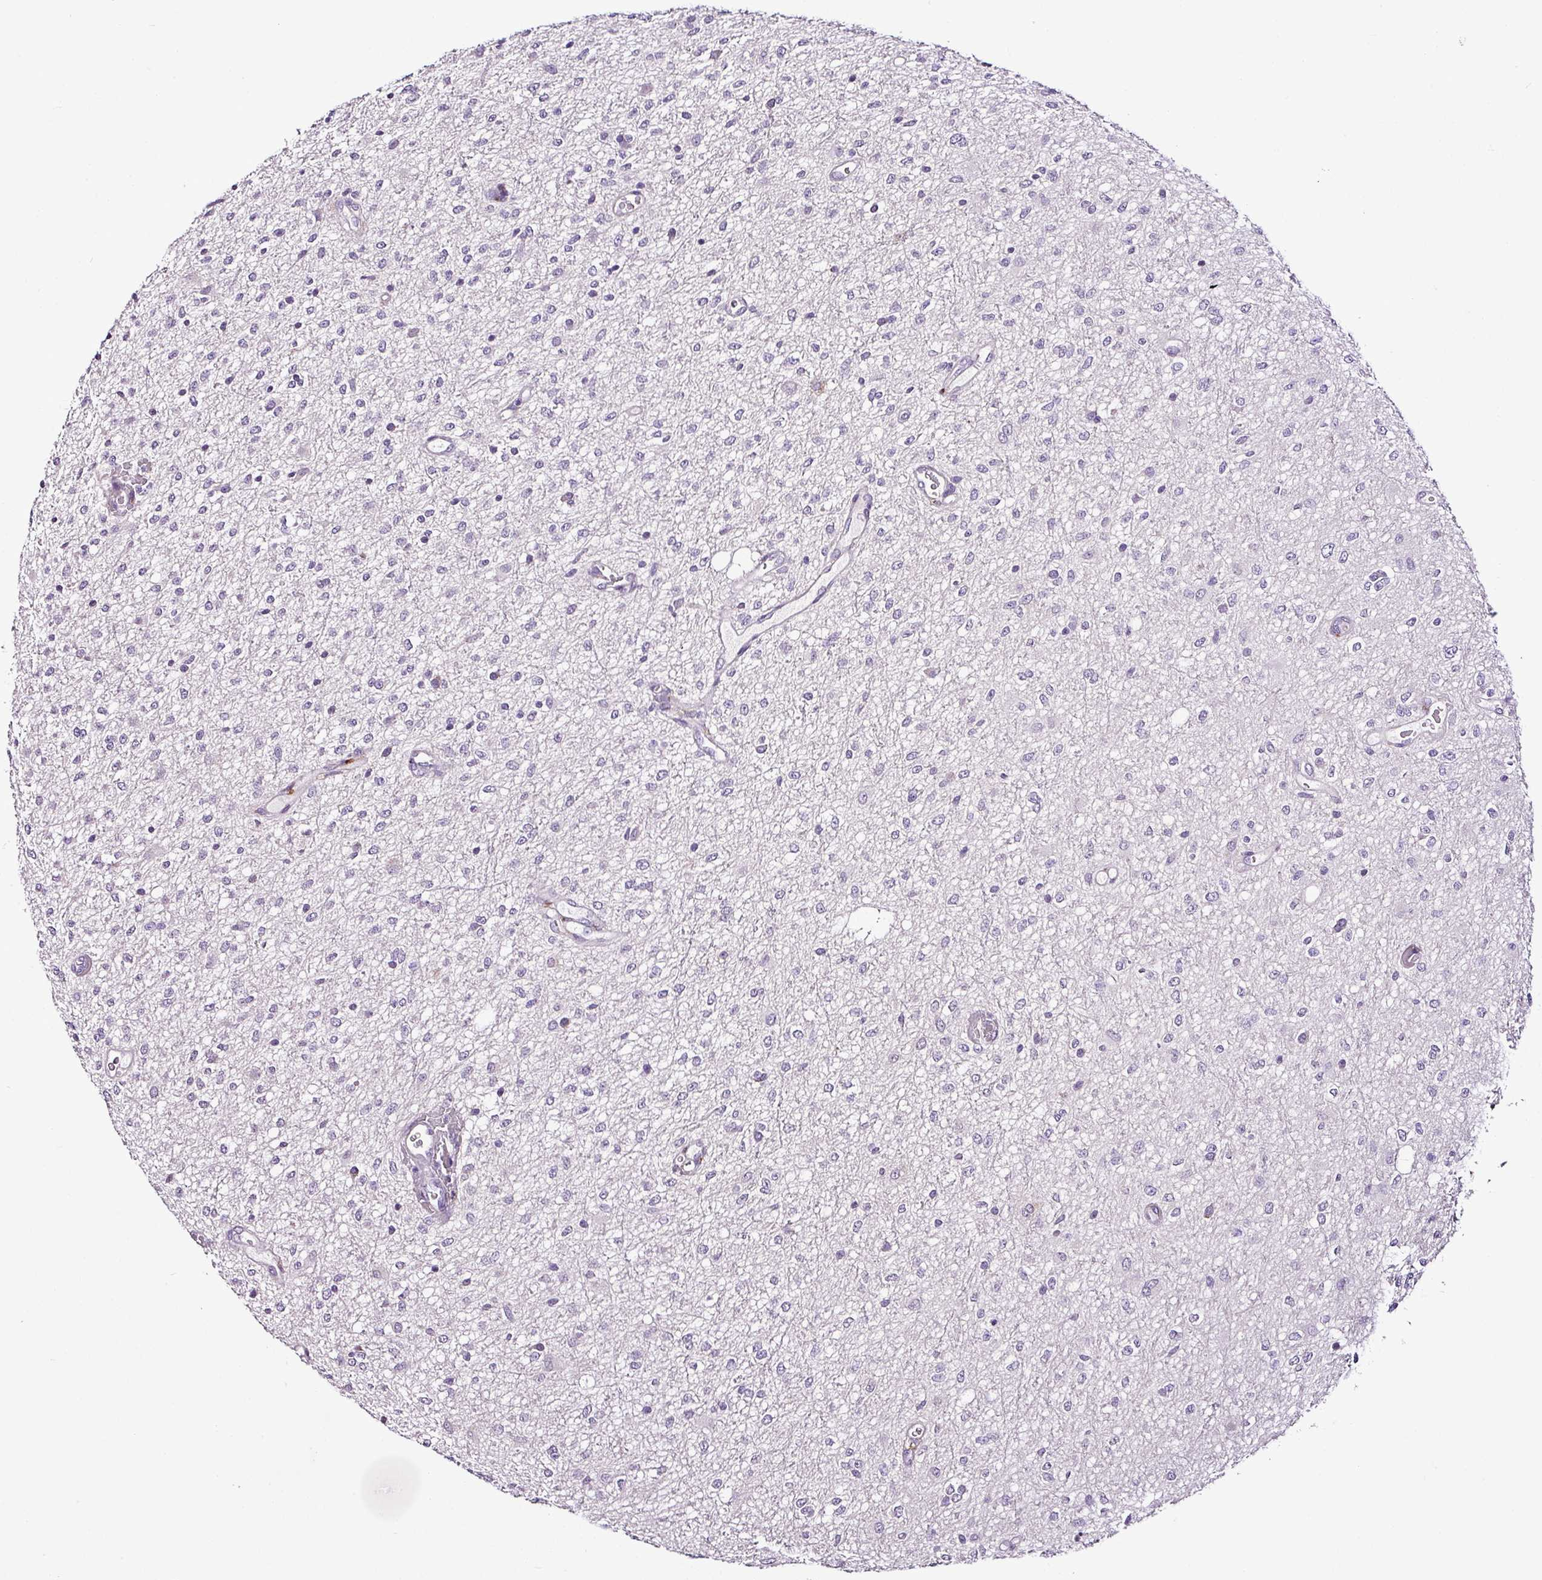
{"staining": {"intensity": "negative", "quantity": "none", "location": "none"}, "tissue": "glioma", "cell_type": "Tumor cells", "image_type": "cancer", "snomed": [{"axis": "morphology", "description": "Glioma, malignant, Low grade"}, {"axis": "topography", "description": "Cerebellum"}], "caption": "A histopathology image of glioma stained for a protein displays no brown staining in tumor cells.", "gene": "ESR1", "patient": {"sex": "female", "age": 5}}